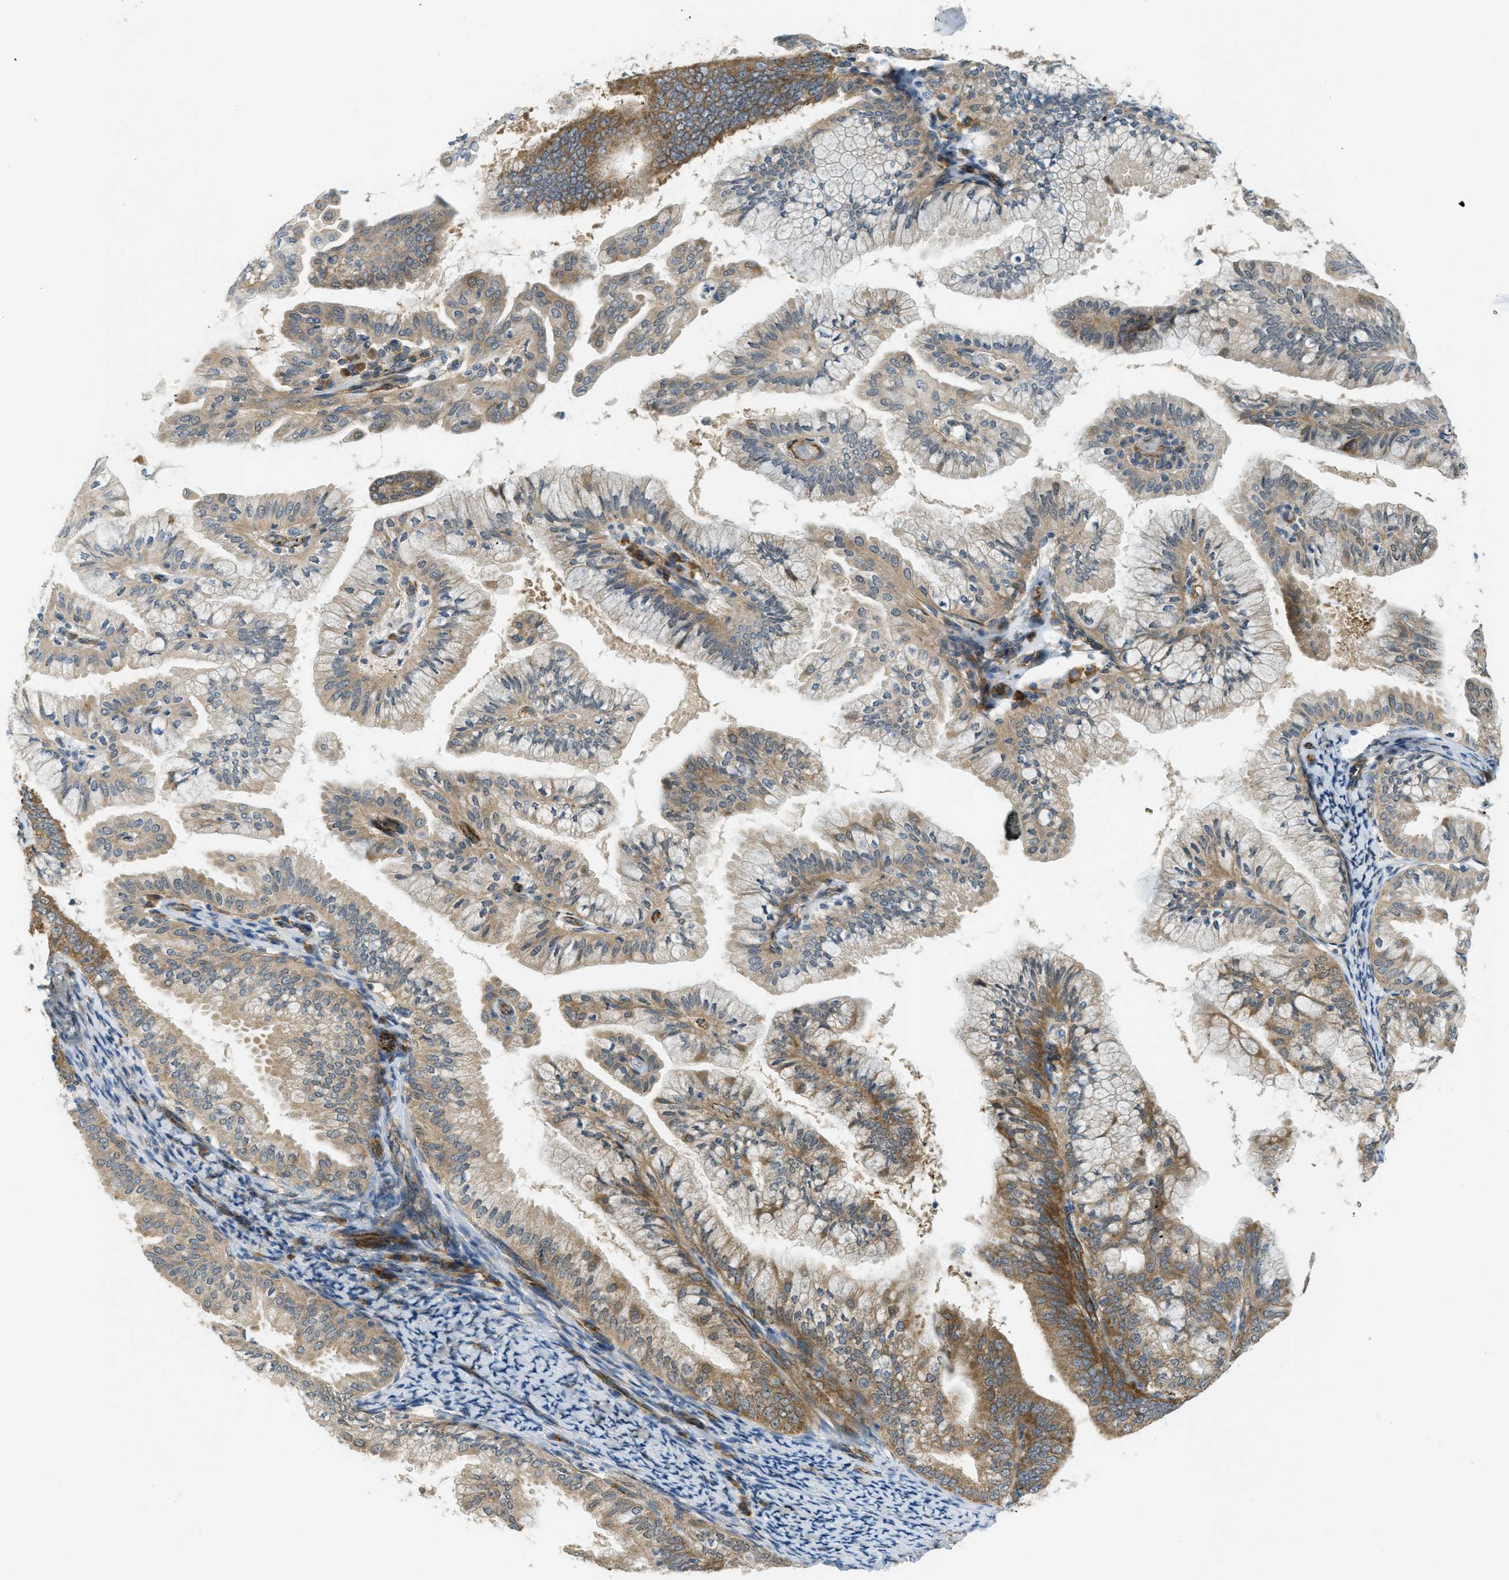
{"staining": {"intensity": "moderate", "quantity": "25%-75%", "location": "cytoplasmic/membranous"}, "tissue": "endometrial cancer", "cell_type": "Tumor cells", "image_type": "cancer", "snomed": [{"axis": "morphology", "description": "Adenocarcinoma, NOS"}, {"axis": "topography", "description": "Endometrium"}], "caption": "This is a micrograph of immunohistochemistry (IHC) staining of adenocarcinoma (endometrial), which shows moderate expression in the cytoplasmic/membranous of tumor cells.", "gene": "JCAD", "patient": {"sex": "female", "age": 63}}